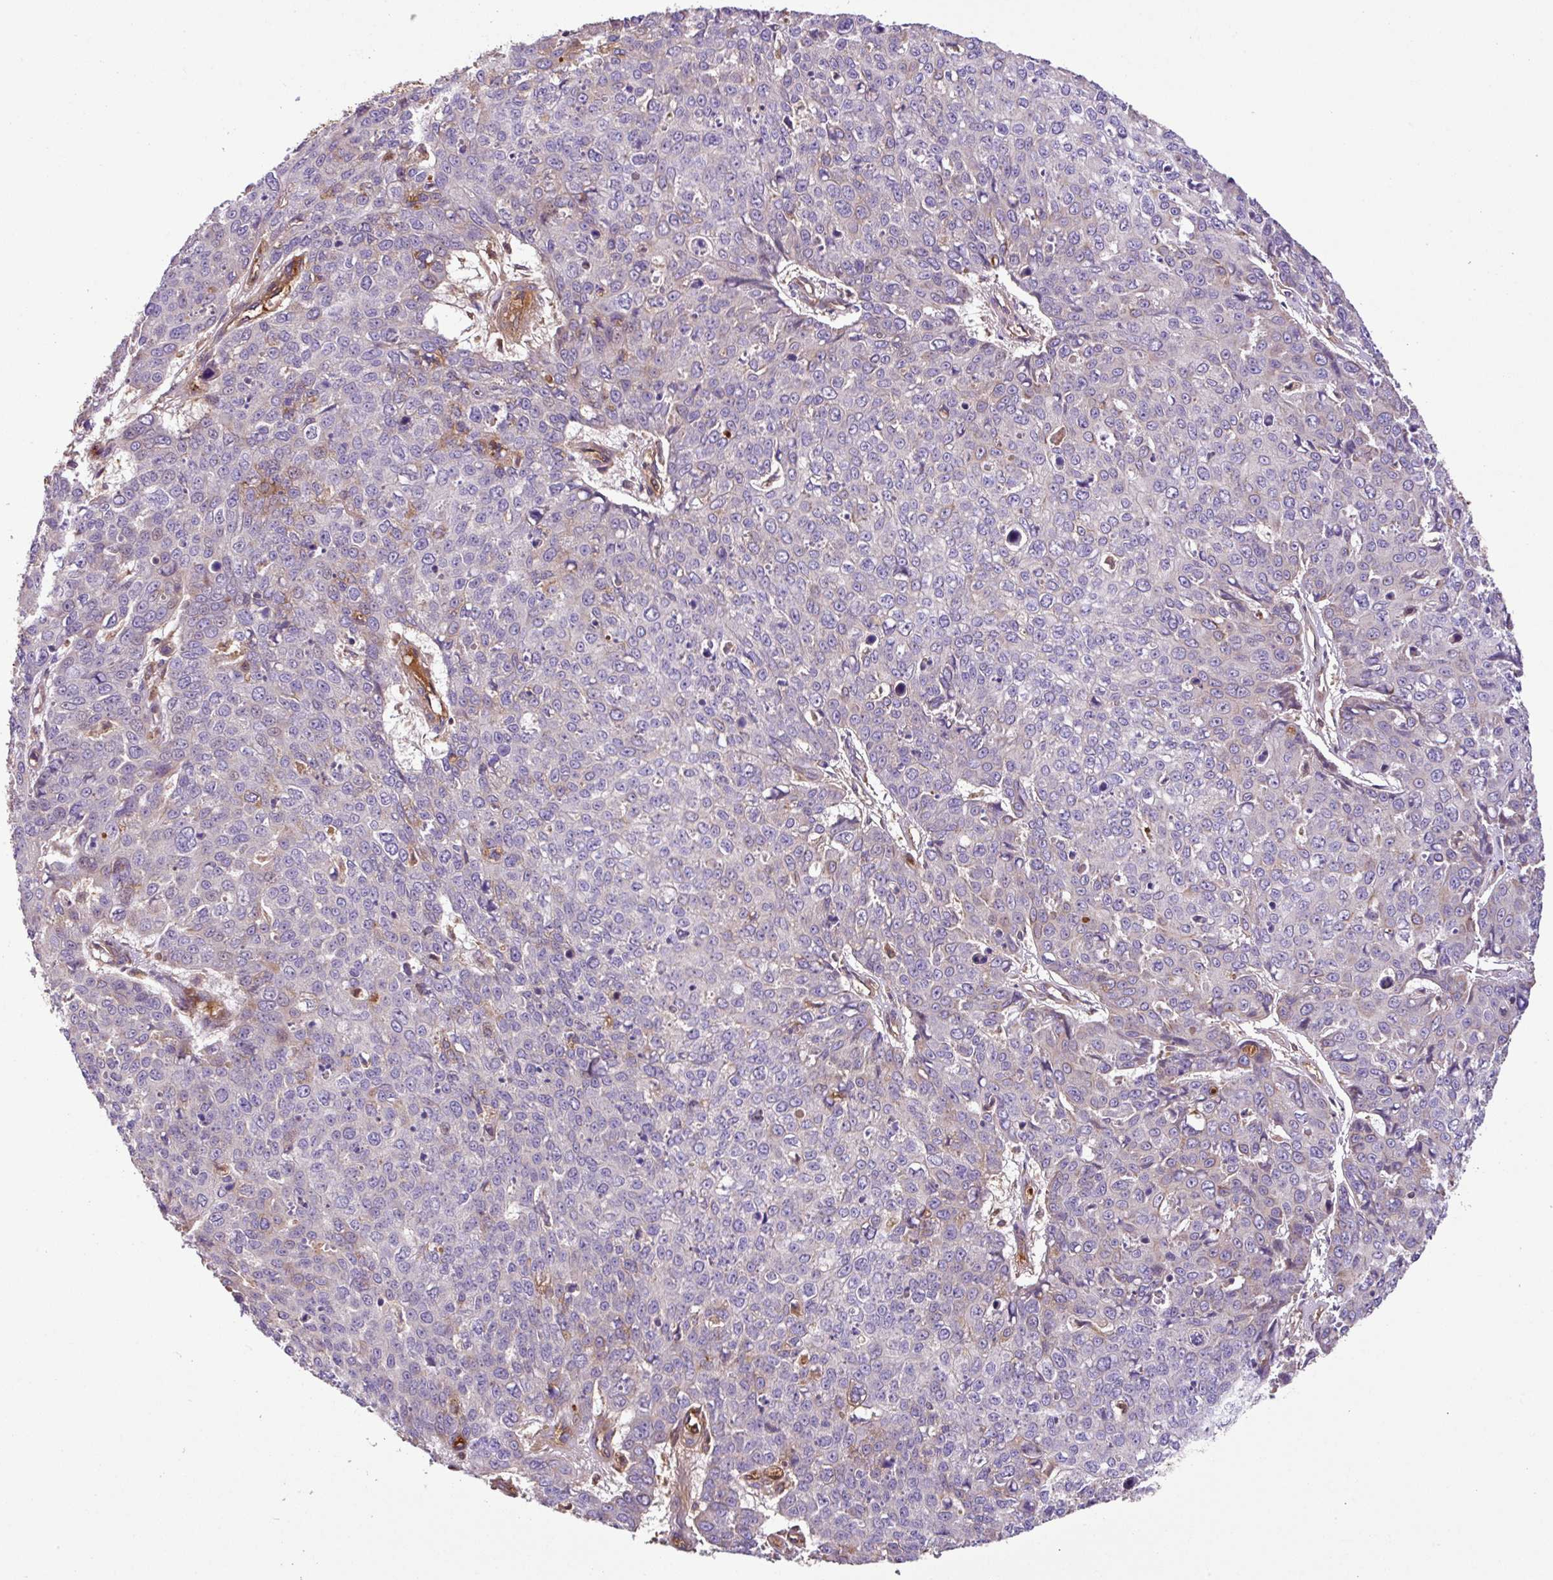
{"staining": {"intensity": "negative", "quantity": "none", "location": "none"}, "tissue": "skin cancer", "cell_type": "Tumor cells", "image_type": "cancer", "snomed": [{"axis": "morphology", "description": "Squamous cell carcinoma, NOS"}, {"axis": "topography", "description": "Skin"}], "caption": "Protein analysis of skin cancer shows no significant expression in tumor cells.", "gene": "ZNF266", "patient": {"sex": "male", "age": 71}}